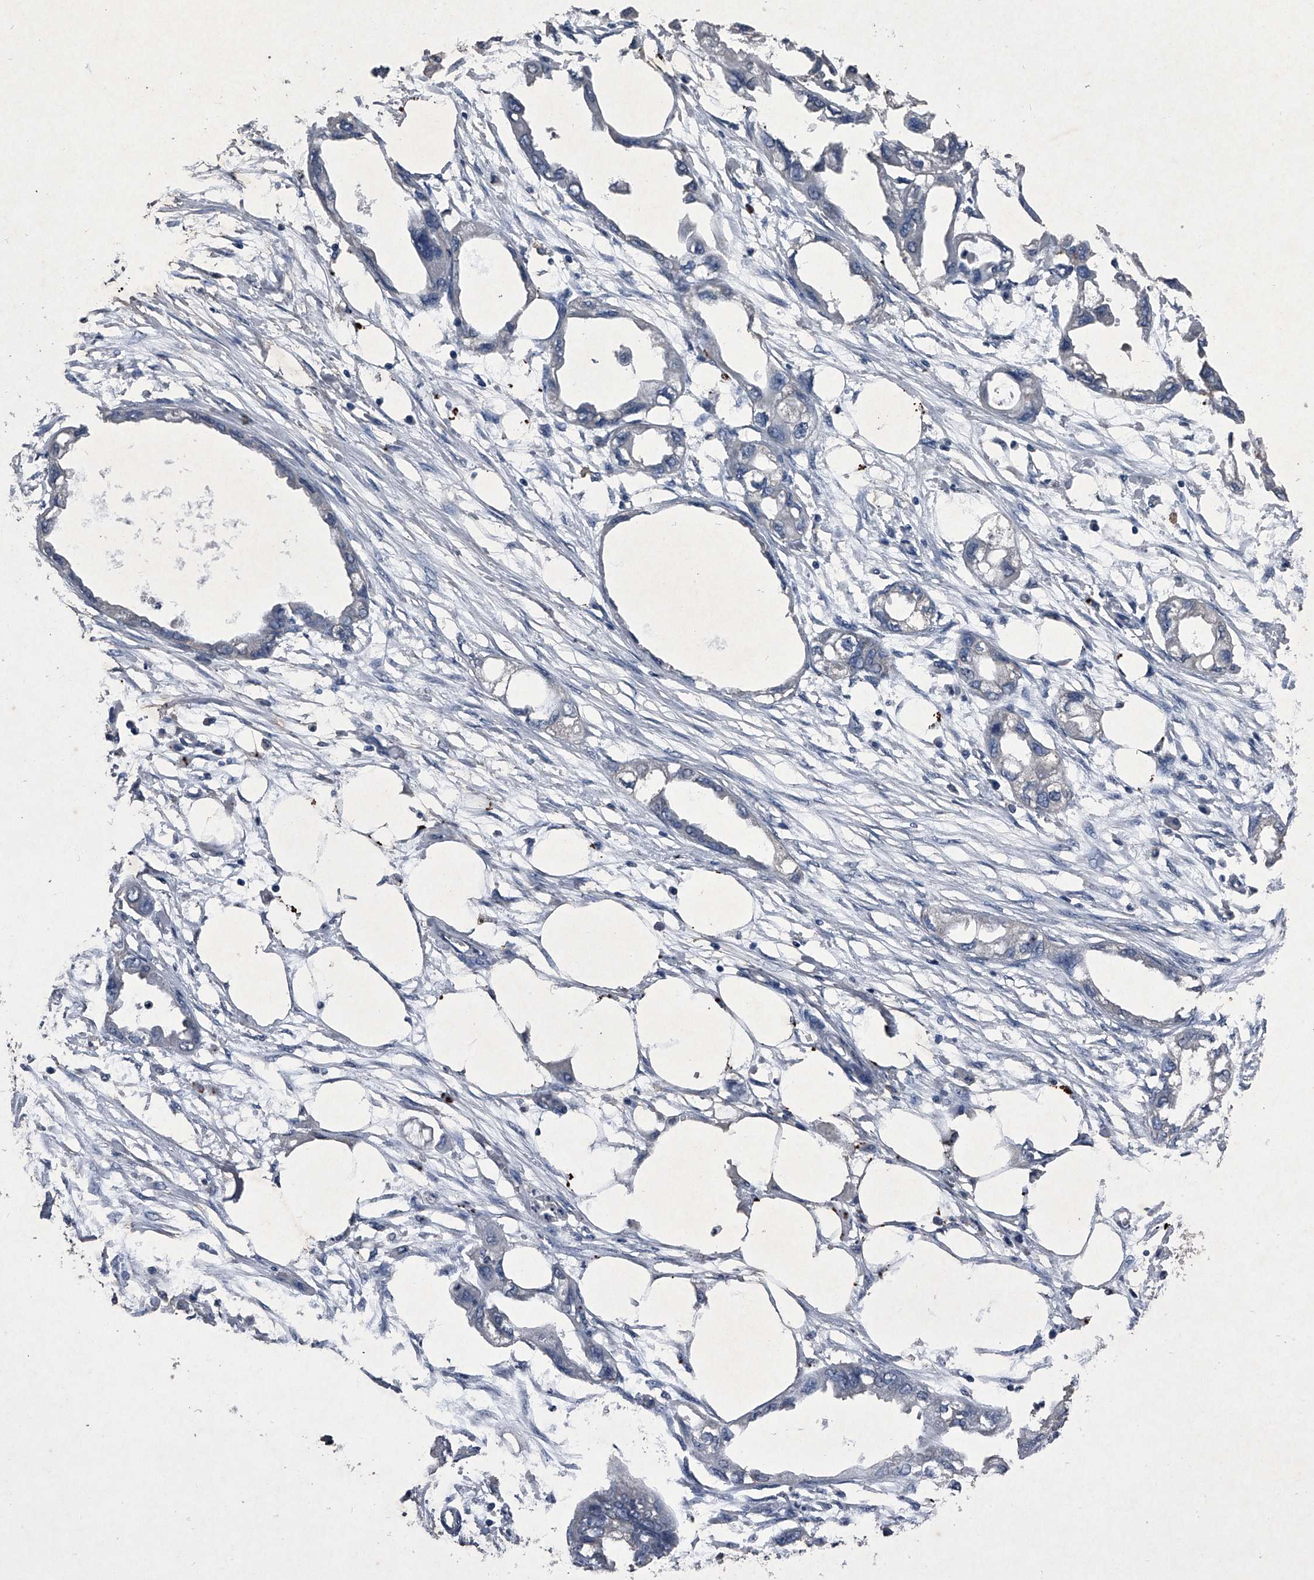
{"staining": {"intensity": "negative", "quantity": "none", "location": "none"}, "tissue": "endometrial cancer", "cell_type": "Tumor cells", "image_type": "cancer", "snomed": [{"axis": "morphology", "description": "Adenocarcinoma, NOS"}, {"axis": "morphology", "description": "Adenocarcinoma, metastatic, NOS"}, {"axis": "topography", "description": "Adipose tissue"}, {"axis": "topography", "description": "Endometrium"}], "caption": "DAB (3,3'-diaminobenzidine) immunohistochemical staining of human endometrial cancer (adenocarcinoma) reveals no significant staining in tumor cells.", "gene": "MAPKAP1", "patient": {"sex": "female", "age": 67}}